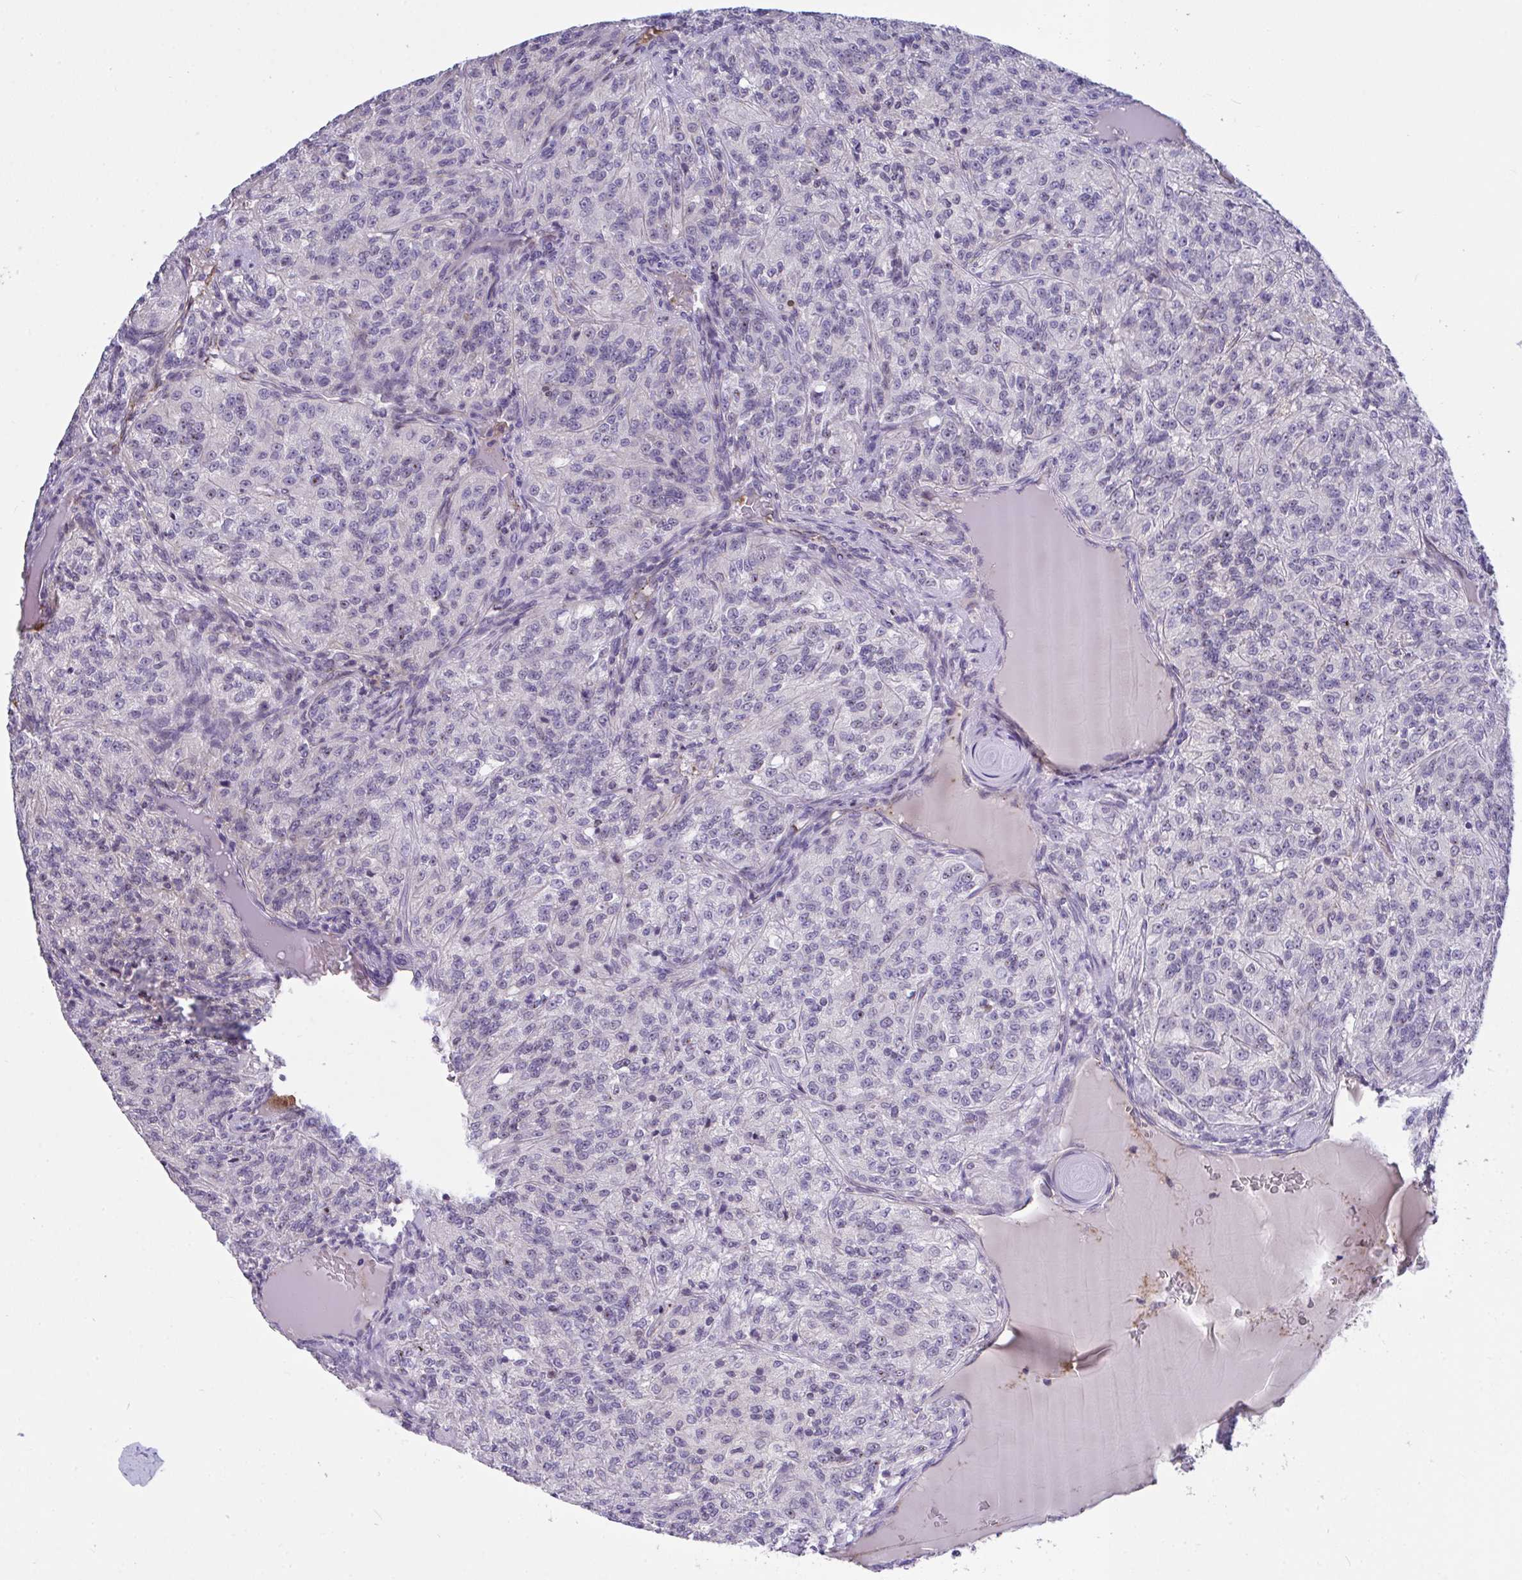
{"staining": {"intensity": "negative", "quantity": "none", "location": "none"}, "tissue": "renal cancer", "cell_type": "Tumor cells", "image_type": "cancer", "snomed": [{"axis": "morphology", "description": "Adenocarcinoma, NOS"}, {"axis": "topography", "description": "Kidney"}], "caption": "IHC histopathology image of human renal cancer (adenocarcinoma) stained for a protein (brown), which demonstrates no expression in tumor cells.", "gene": "SEMA6B", "patient": {"sex": "female", "age": 63}}